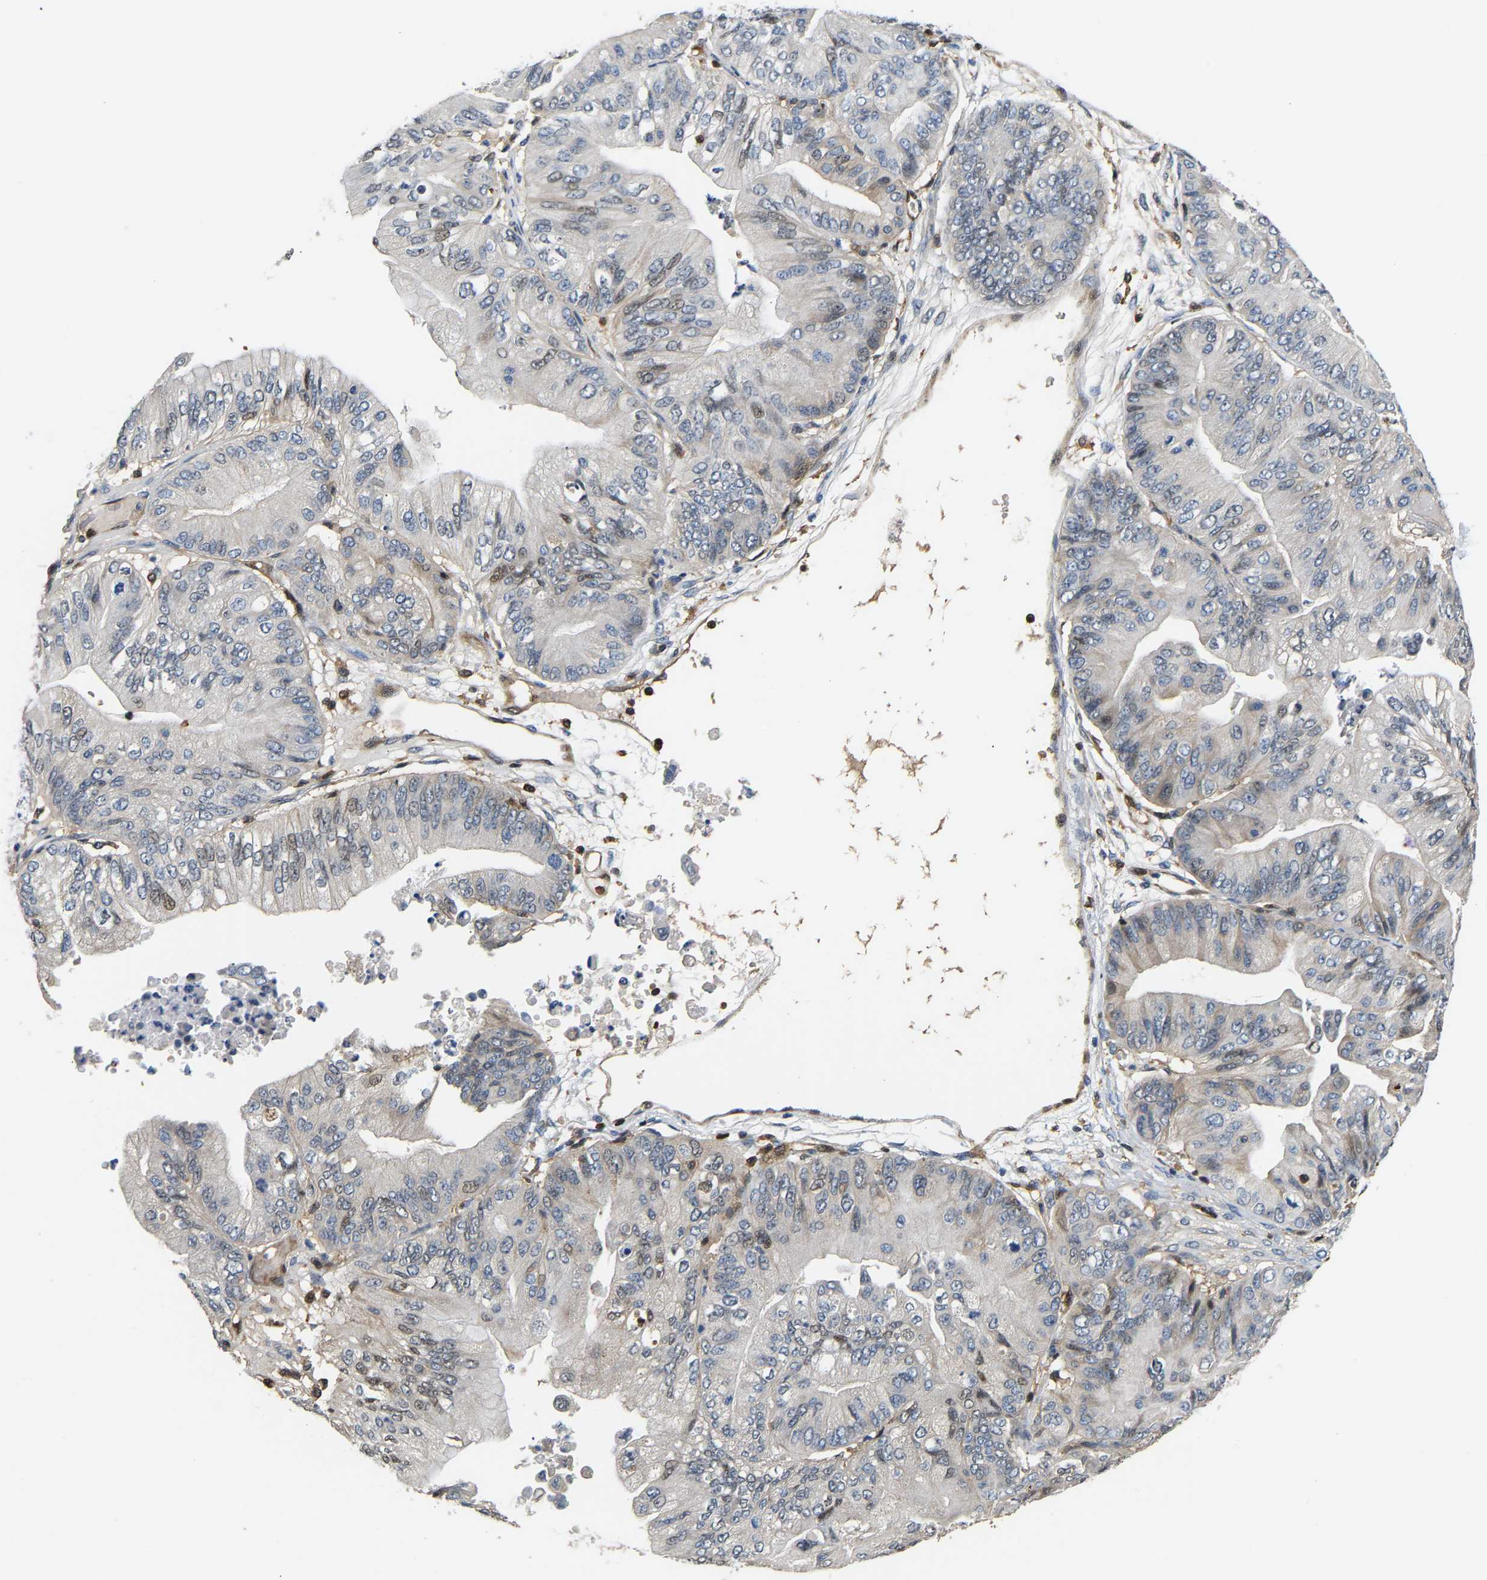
{"staining": {"intensity": "negative", "quantity": "none", "location": "none"}, "tissue": "ovarian cancer", "cell_type": "Tumor cells", "image_type": "cancer", "snomed": [{"axis": "morphology", "description": "Cystadenocarcinoma, mucinous, NOS"}, {"axis": "topography", "description": "Ovary"}], "caption": "This is an immunohistochemistry histopathology image of ovarian mucinous cystadenocarcinoma. There is no expression in tumor cells.", "gene": "GIMAP7", "patient": {"sex": "female", "age": 61}}